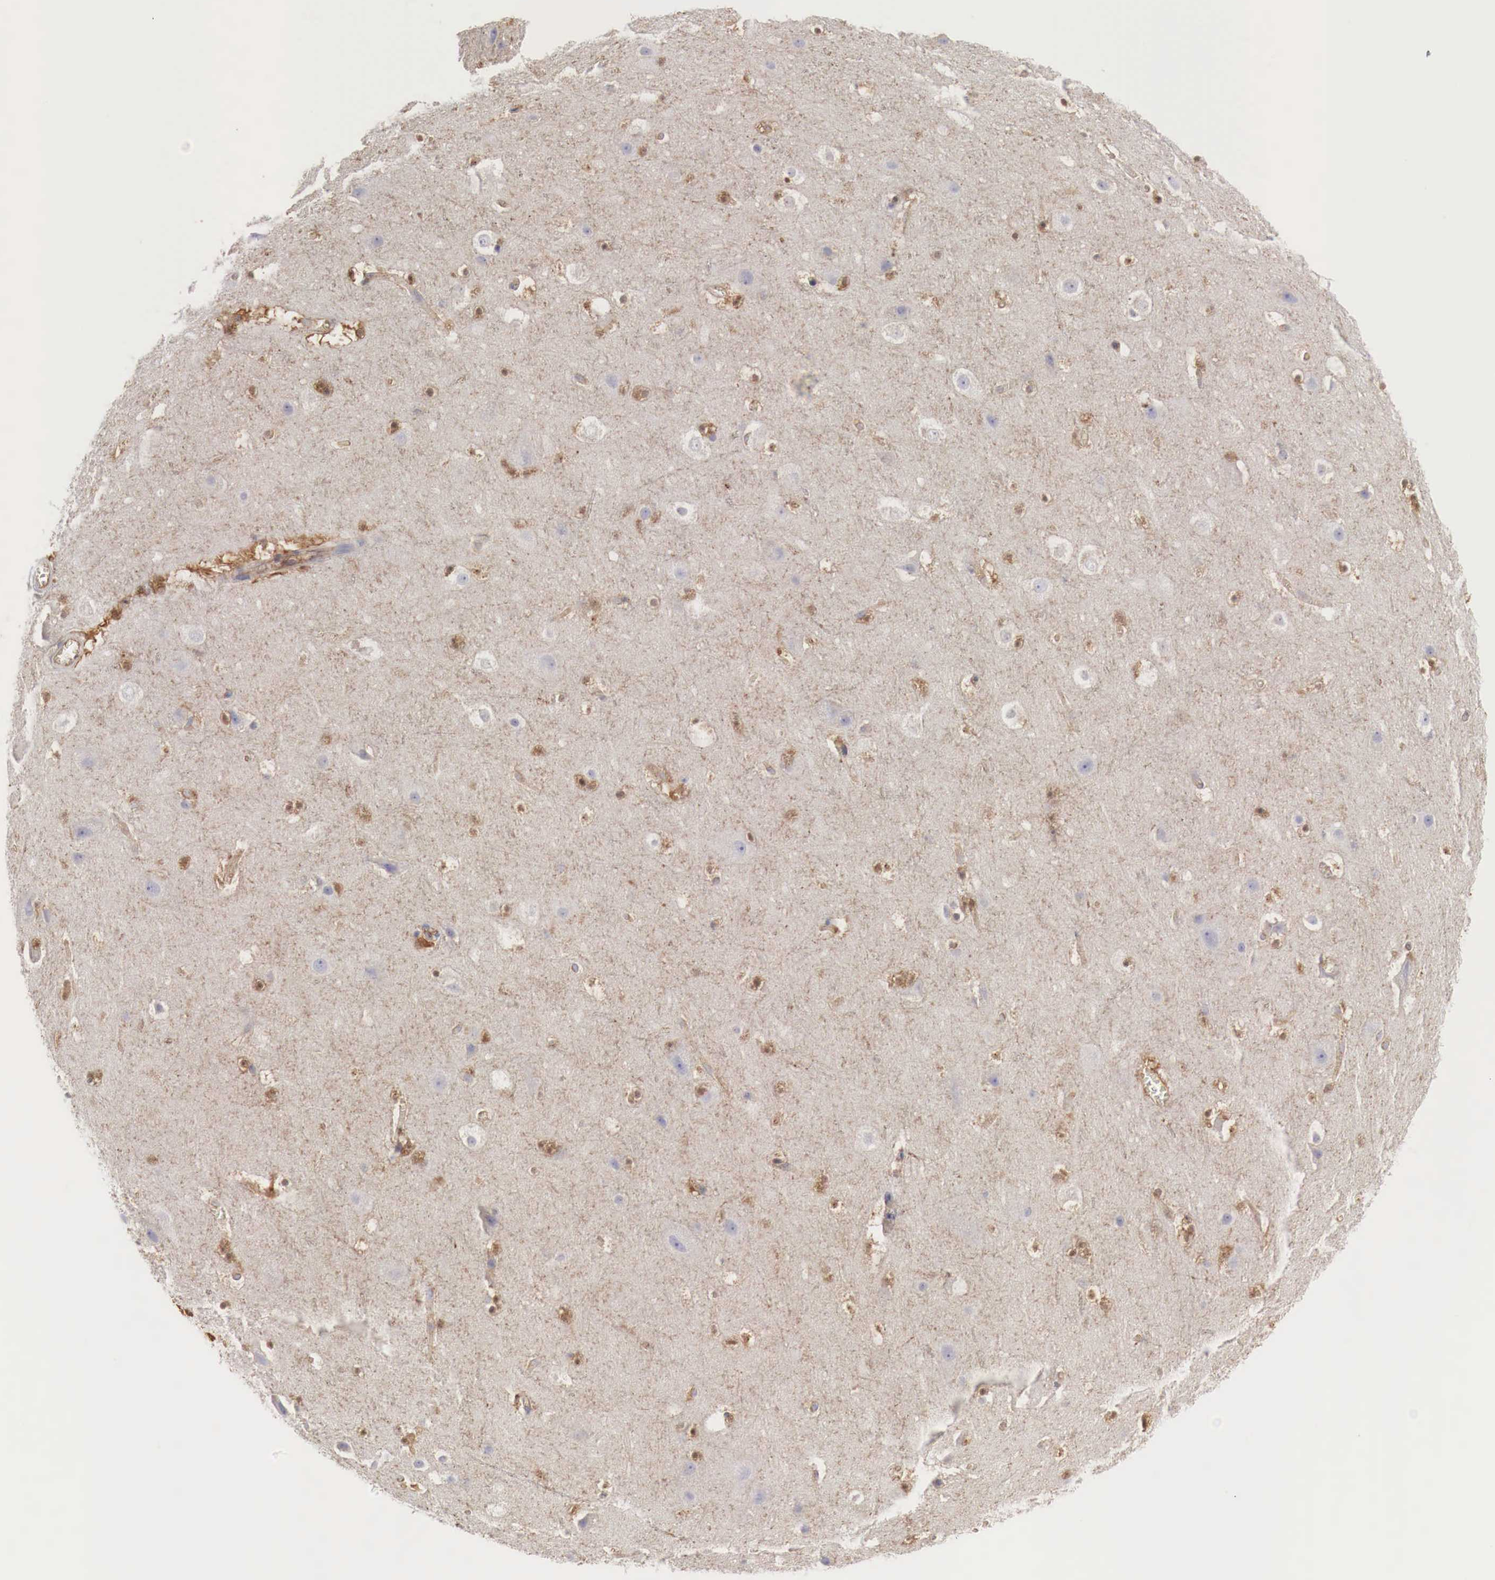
{"staining": {"intensity": "moderate", "quantity": ">75%", "location": "cytoplasmic/membranous"}, "tissue": "cerebral cortex", "cell_type": "Endothelial cells", "image_type": "normal", "snomed": [{"axis": "morphology", "description": "Normal tissue, NOS"}, {"axis": "topography", "description": "Cerebral cortex"}], "caption": "Protein expression analysis of unremarkable cerebral cortex shows moderate cytoplasmic/membranous expression in approximately >75% of endothelial cells.", "gene": "MSN", "patient": {"sex": "male", "age": 45}}